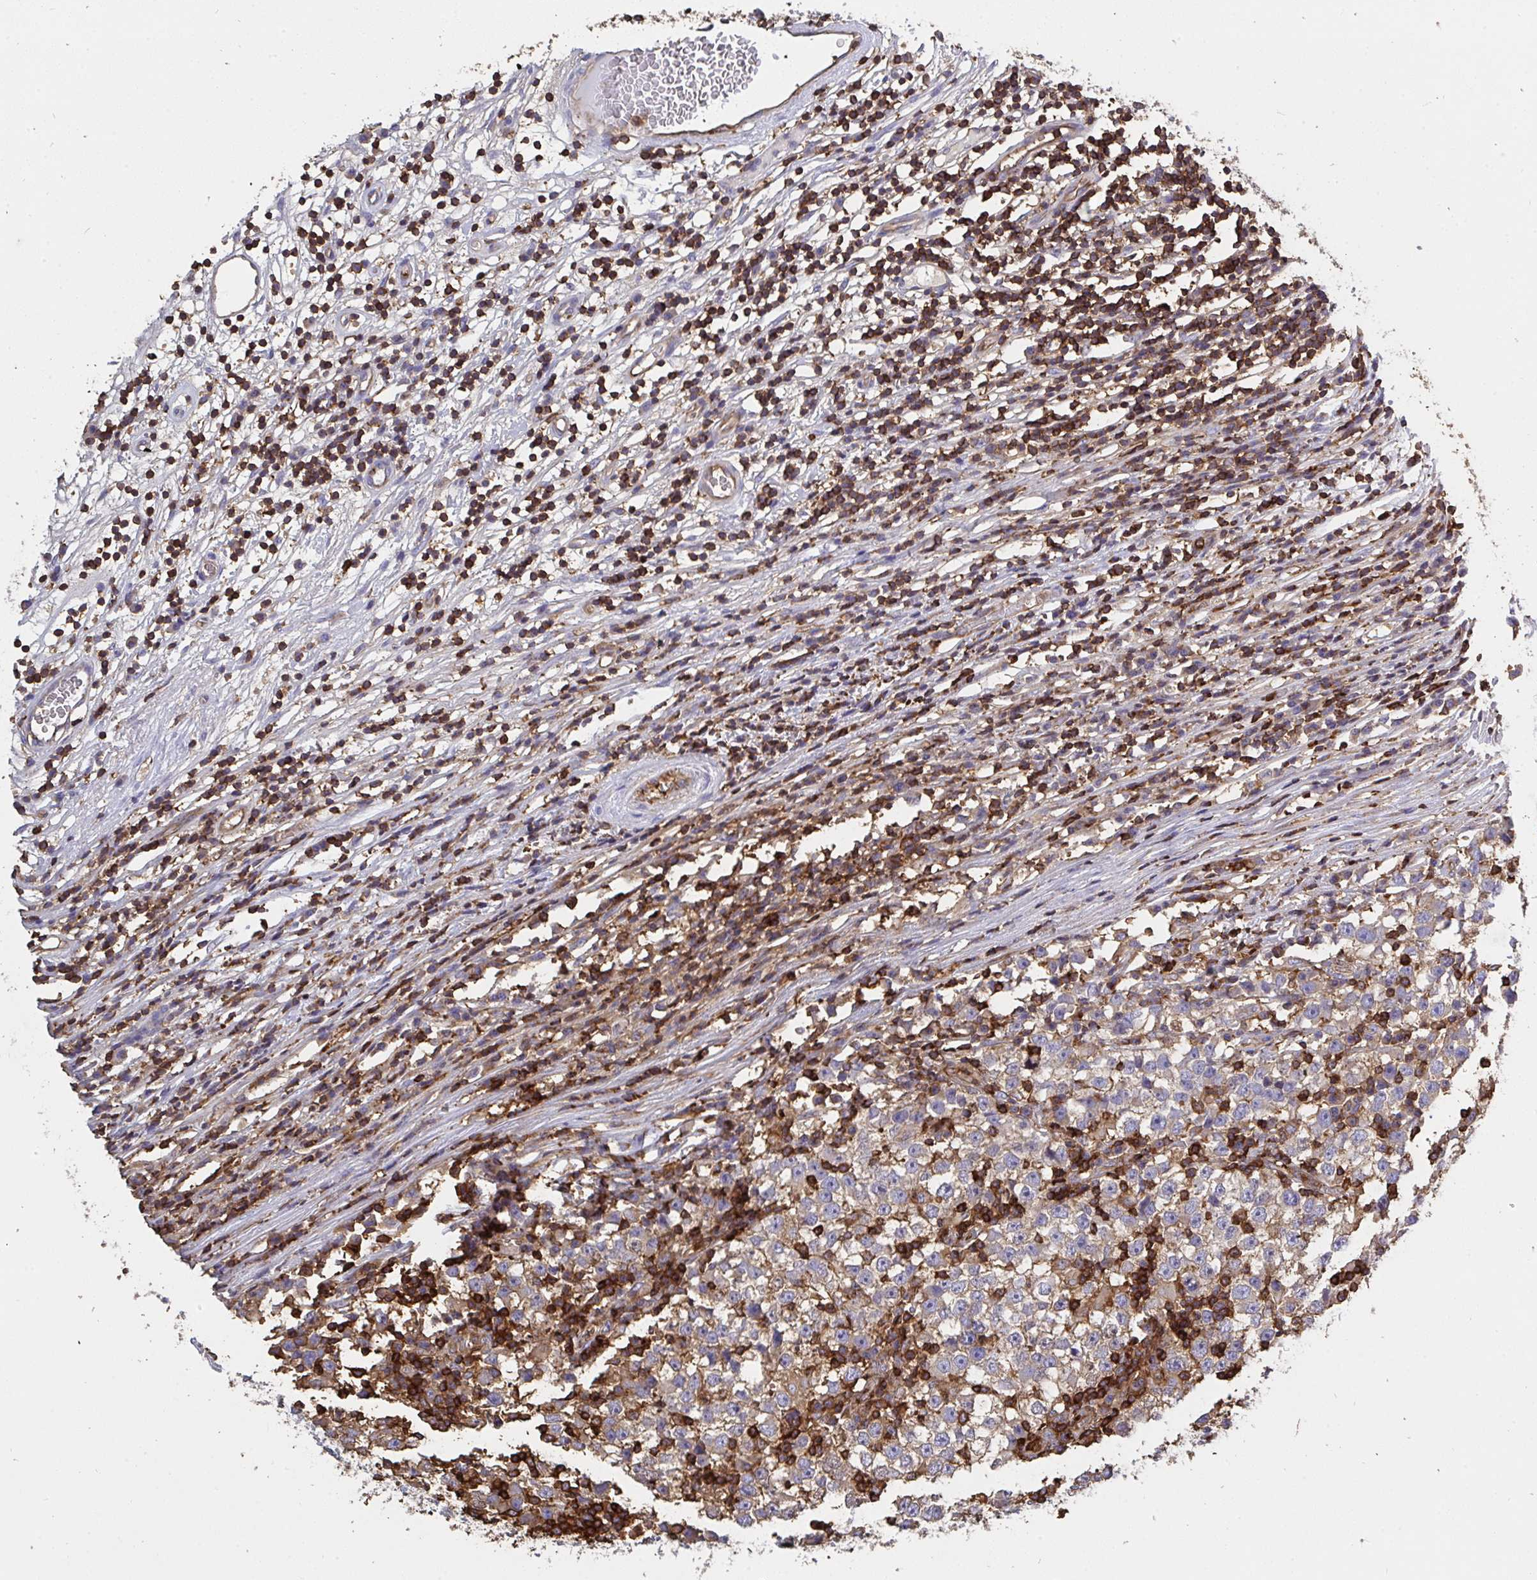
{"staining": {"intensity": "weak", "quantity": "25%-75%", "location": "cytoplasmic/membranous"}, "tissue": "testis cancer", "cell_type": "Tumor cells", "image_type": "cancer", "snomed": [{"axis": "morphology", "description": "Seminoma, NOS"}, {"axis": "topography", "description": "Testis"}], "caption": "Protein staining reveals weak cytoplasmic/membranous staining in about 25%-75% of tumor cells in seminoma (testis).", "gene": "CFL1", "patient": {"sex": "male", "age": 65}}